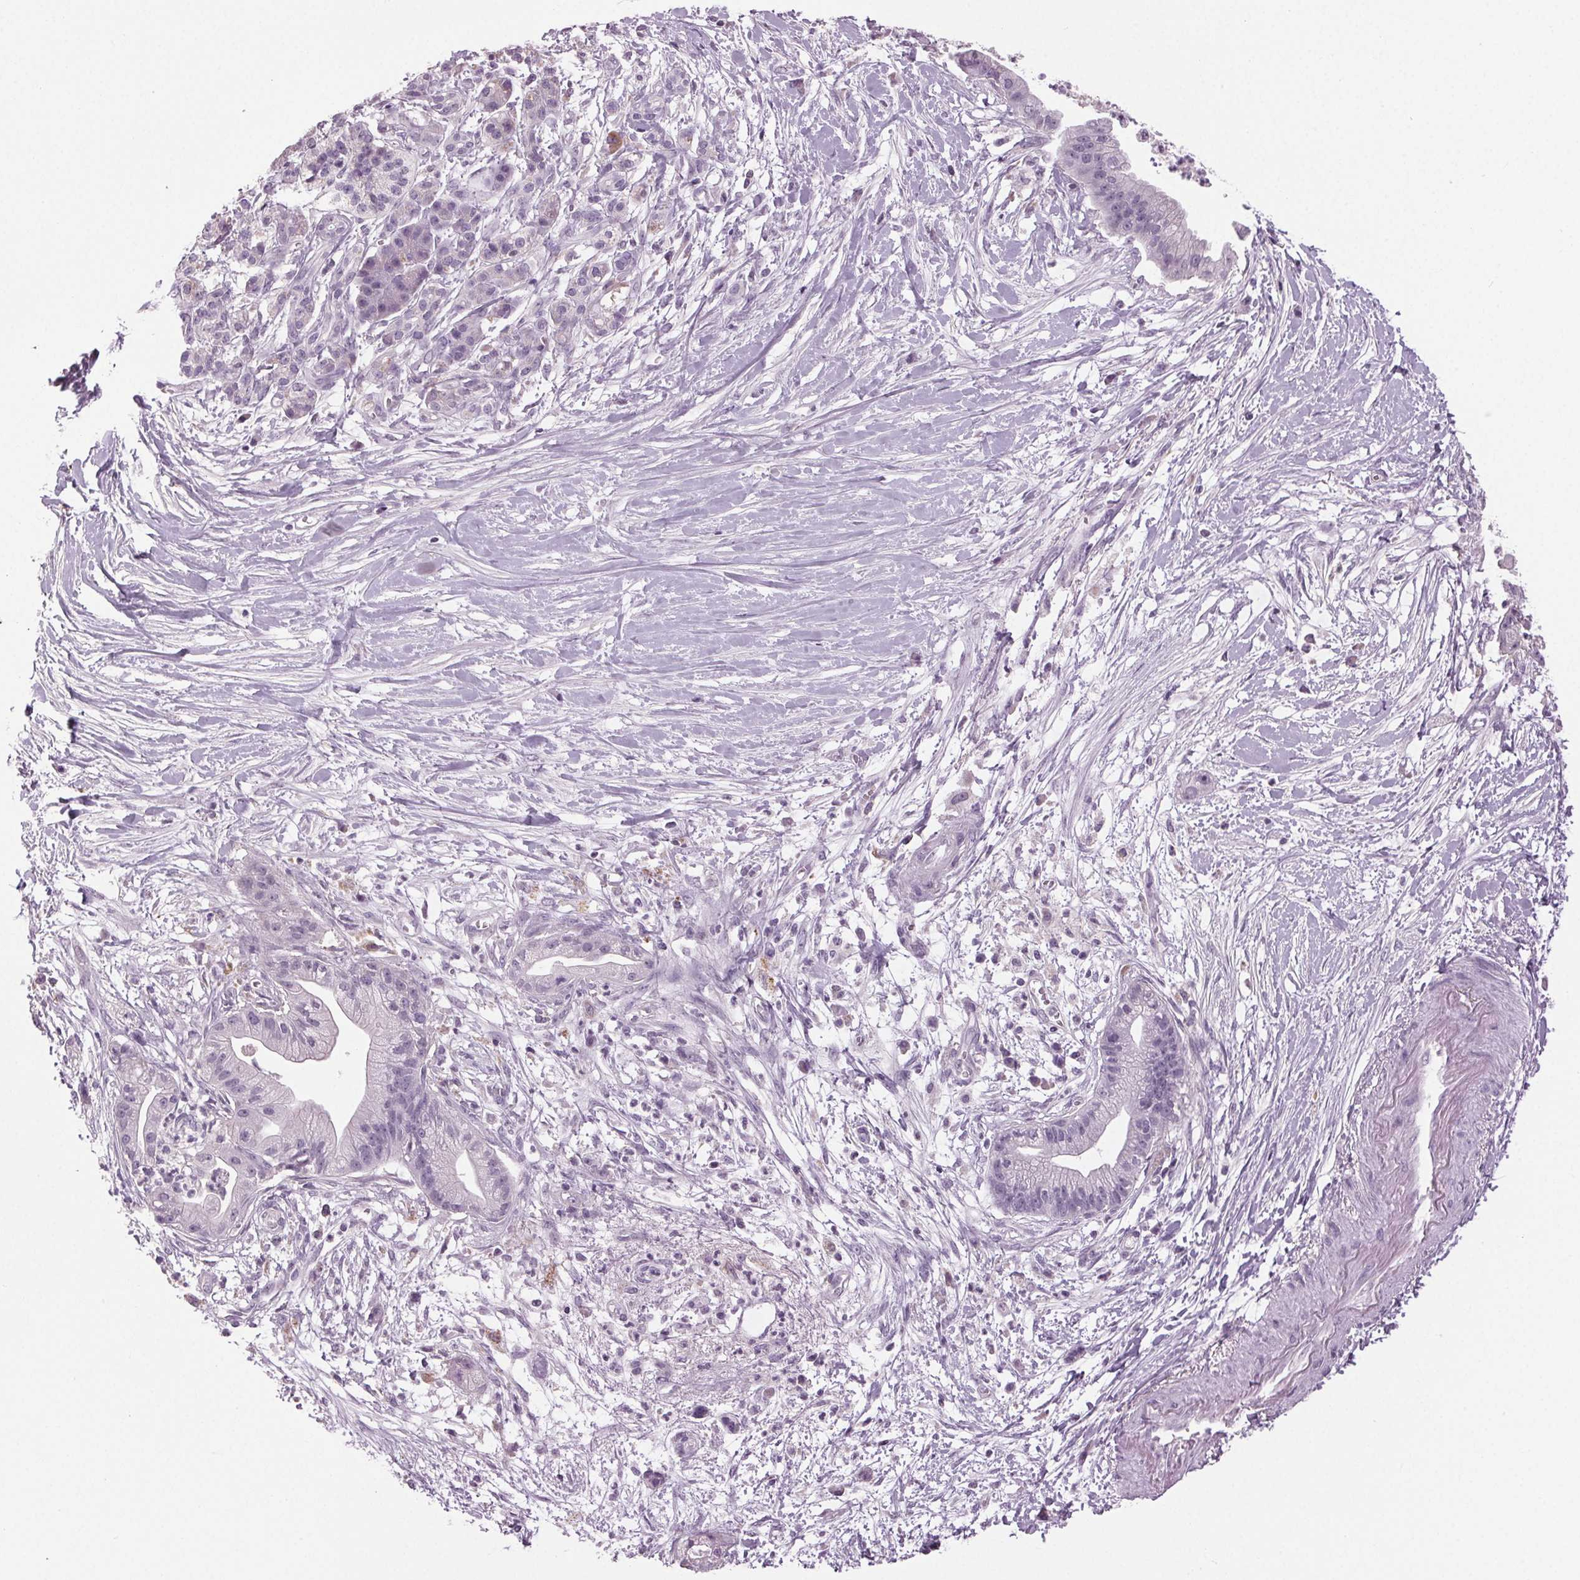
{"staining": {"intensity": "negative", "quantity": "none", "location": "none"}, "tissue": "pancreatic cancer", "cell_type": "Tumor cells", "image_type": "cancer", "snomed": [{"axis": "morphology", "description": "Normal tissue, NOS"}, {"axis": "morphology", "description": "Adenocarcinoma, NOS"}, {"axis": "topography", "description": "Lymph node"}, {"axis": "topography", "description": "Pancreas"}], "caption": "Pancreatic adenocarcinoma stained for a protein using IHC exhibits no positivity tumor cells.", "gene": "DNAH12", "patient": {"sex": "female", "age": 58}}